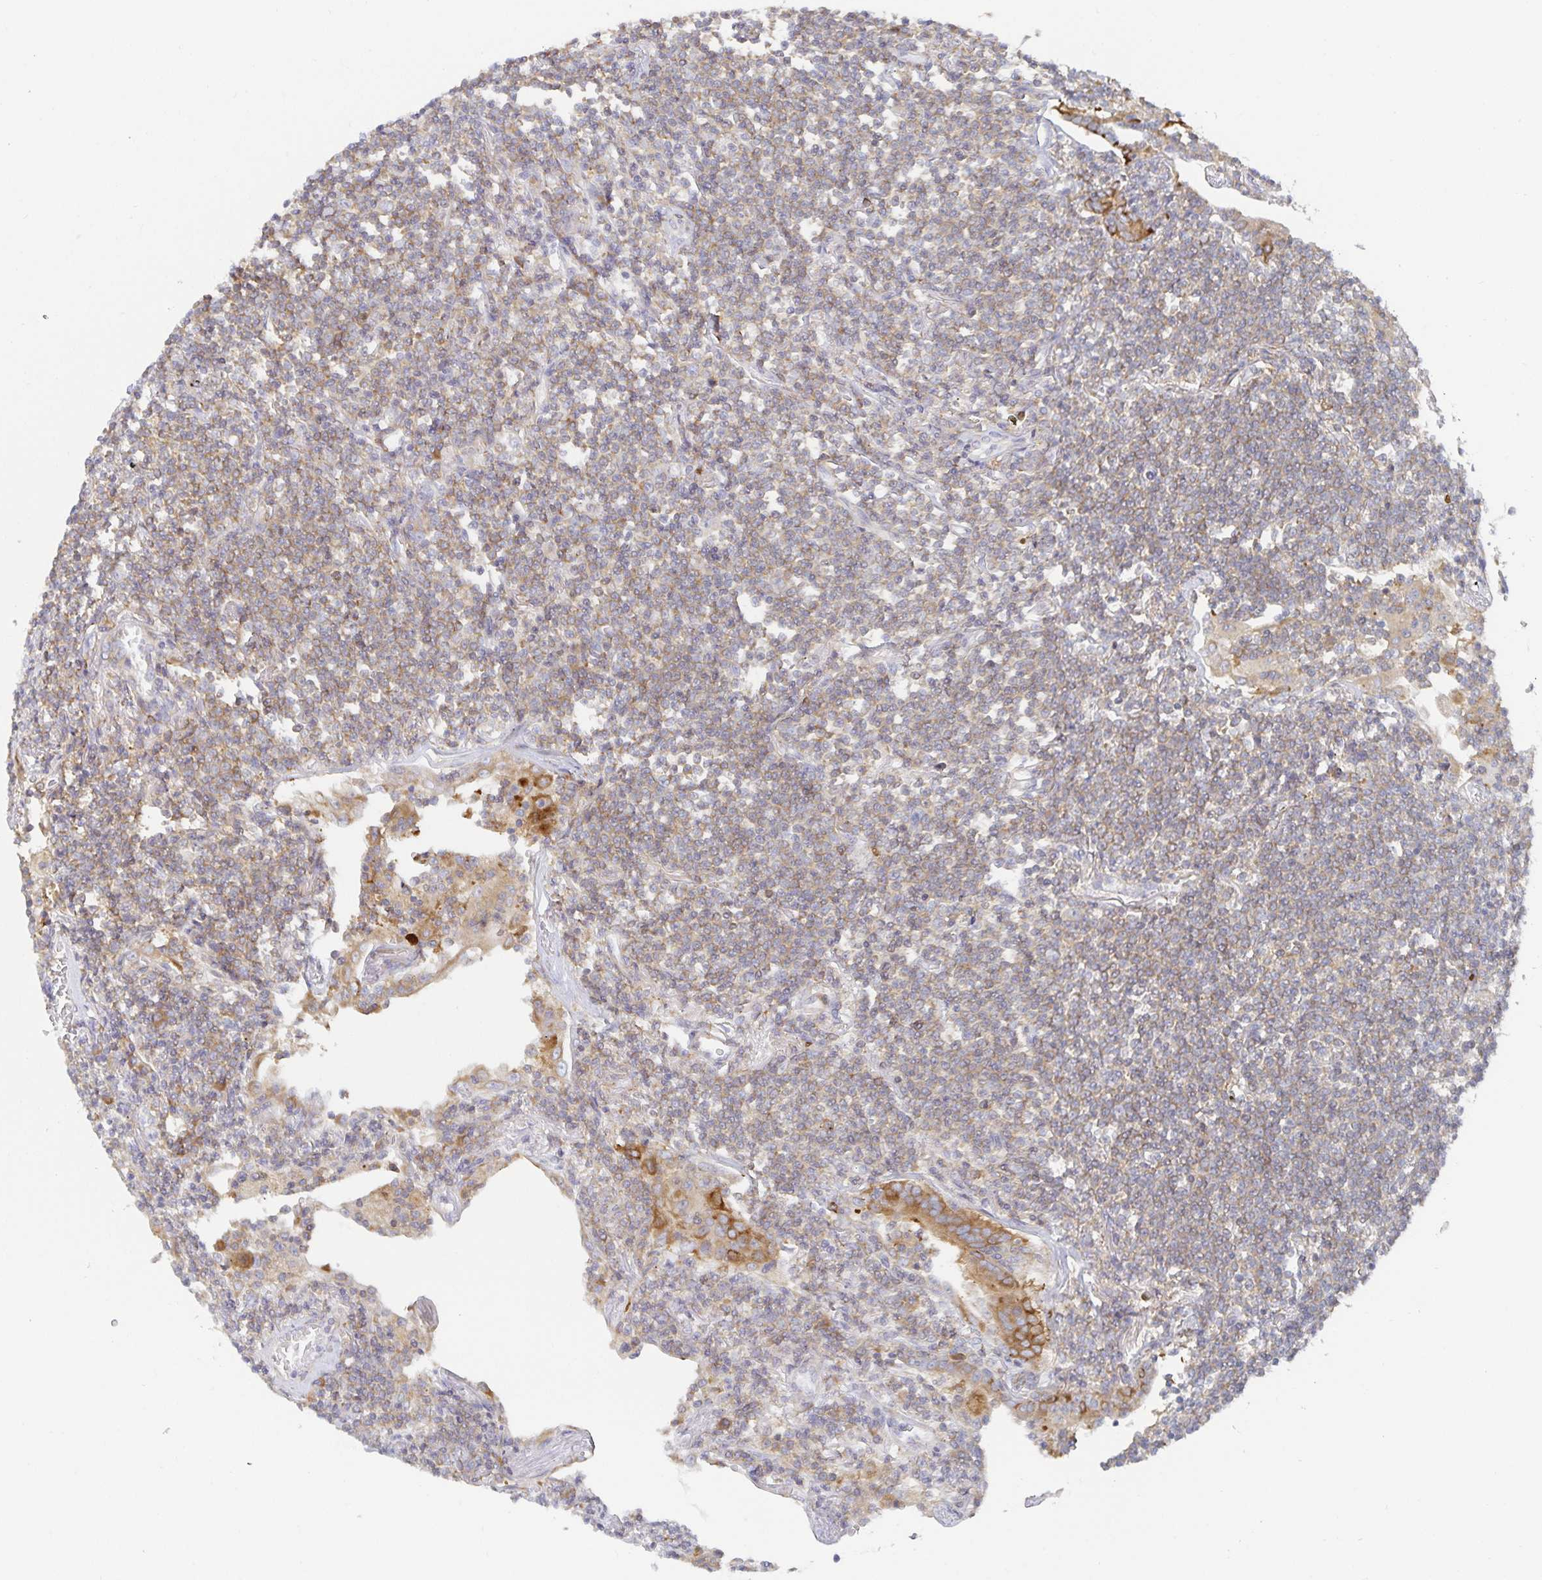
{"staining": {"intensity": "weak", "quantity": "25%-75%", "location": "cytoplasmic/membranous"}, "tissue": "lymphoma", "cell_type": "Tumor cells", "image_type": "cancer", "snomed": [{"axis": "morphology", "description": "Malignant lymphoma, non-Hodgkin's type, Low grade"}, {"axis": "topography", "description": "Lung"}], "caption": "Immunohistochemistry (DAB) staining of human lymphoma demonstrates weak cytoplasmic/membranous protein staining in about 25%-75% of tumor cells.", "gene": "NOMO1", "patient": {"sex": "female", "age": 71}}